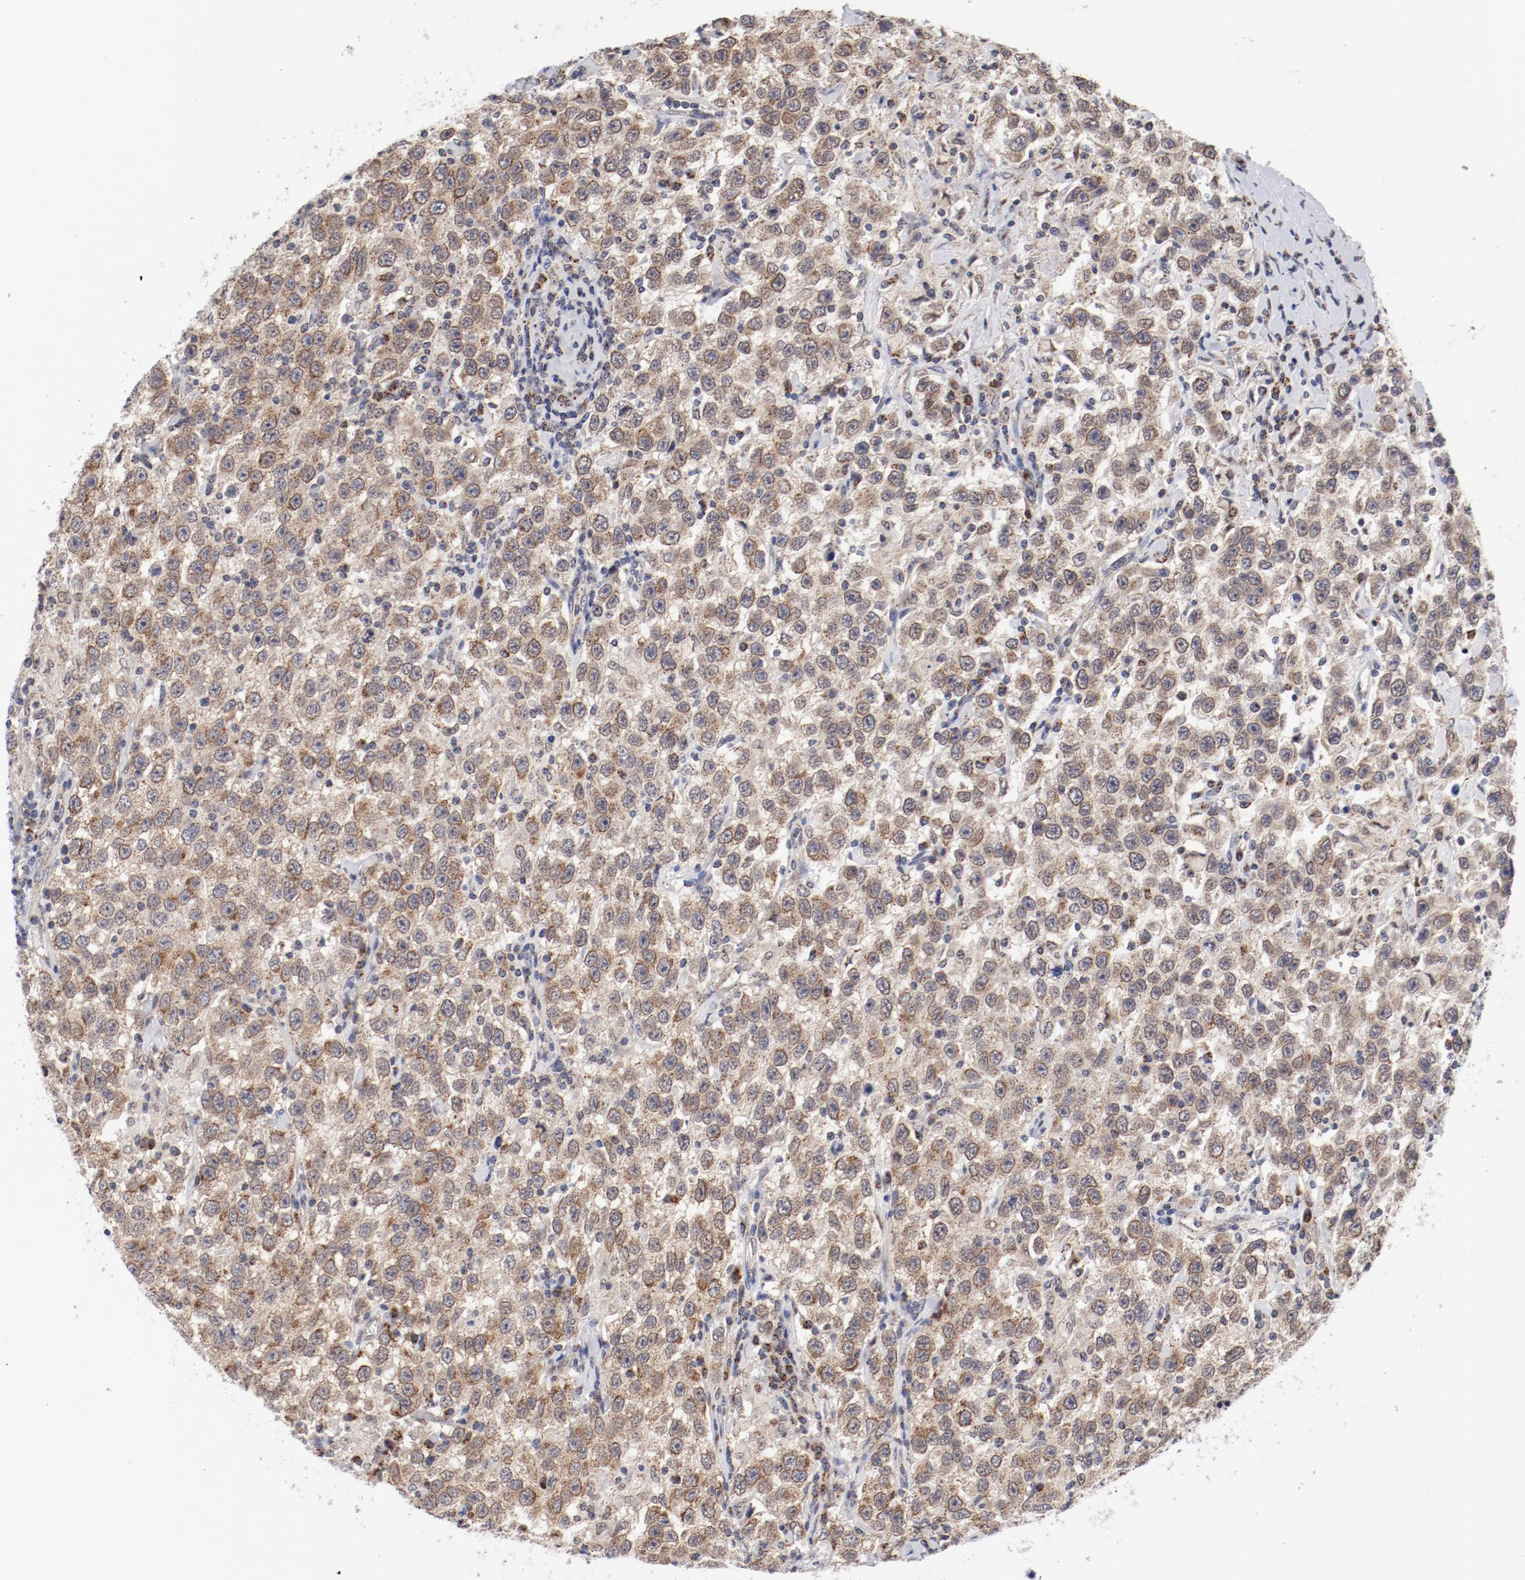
{"staining": {"intensity": "weak", "quantity": "25%-75%", "location": "cytoplasmic/membranous,nuclear"}, "tissue": "testis cancer", "cell_type": "Tumor cells", "image_type": "cancer", "snomed": [{"axis": "morphology", "description": "Seminoma, NOS"}, {"axis": "topography", "description": "Testis"}], "caption": "Protein staining of testis seminoma tissue reveals weak cytoplasmic/membranous and nuclear staining in about 25%-75% of tumor cells.", "gene": "RPL12", "patient": {"sex": "male", "age": 41}}